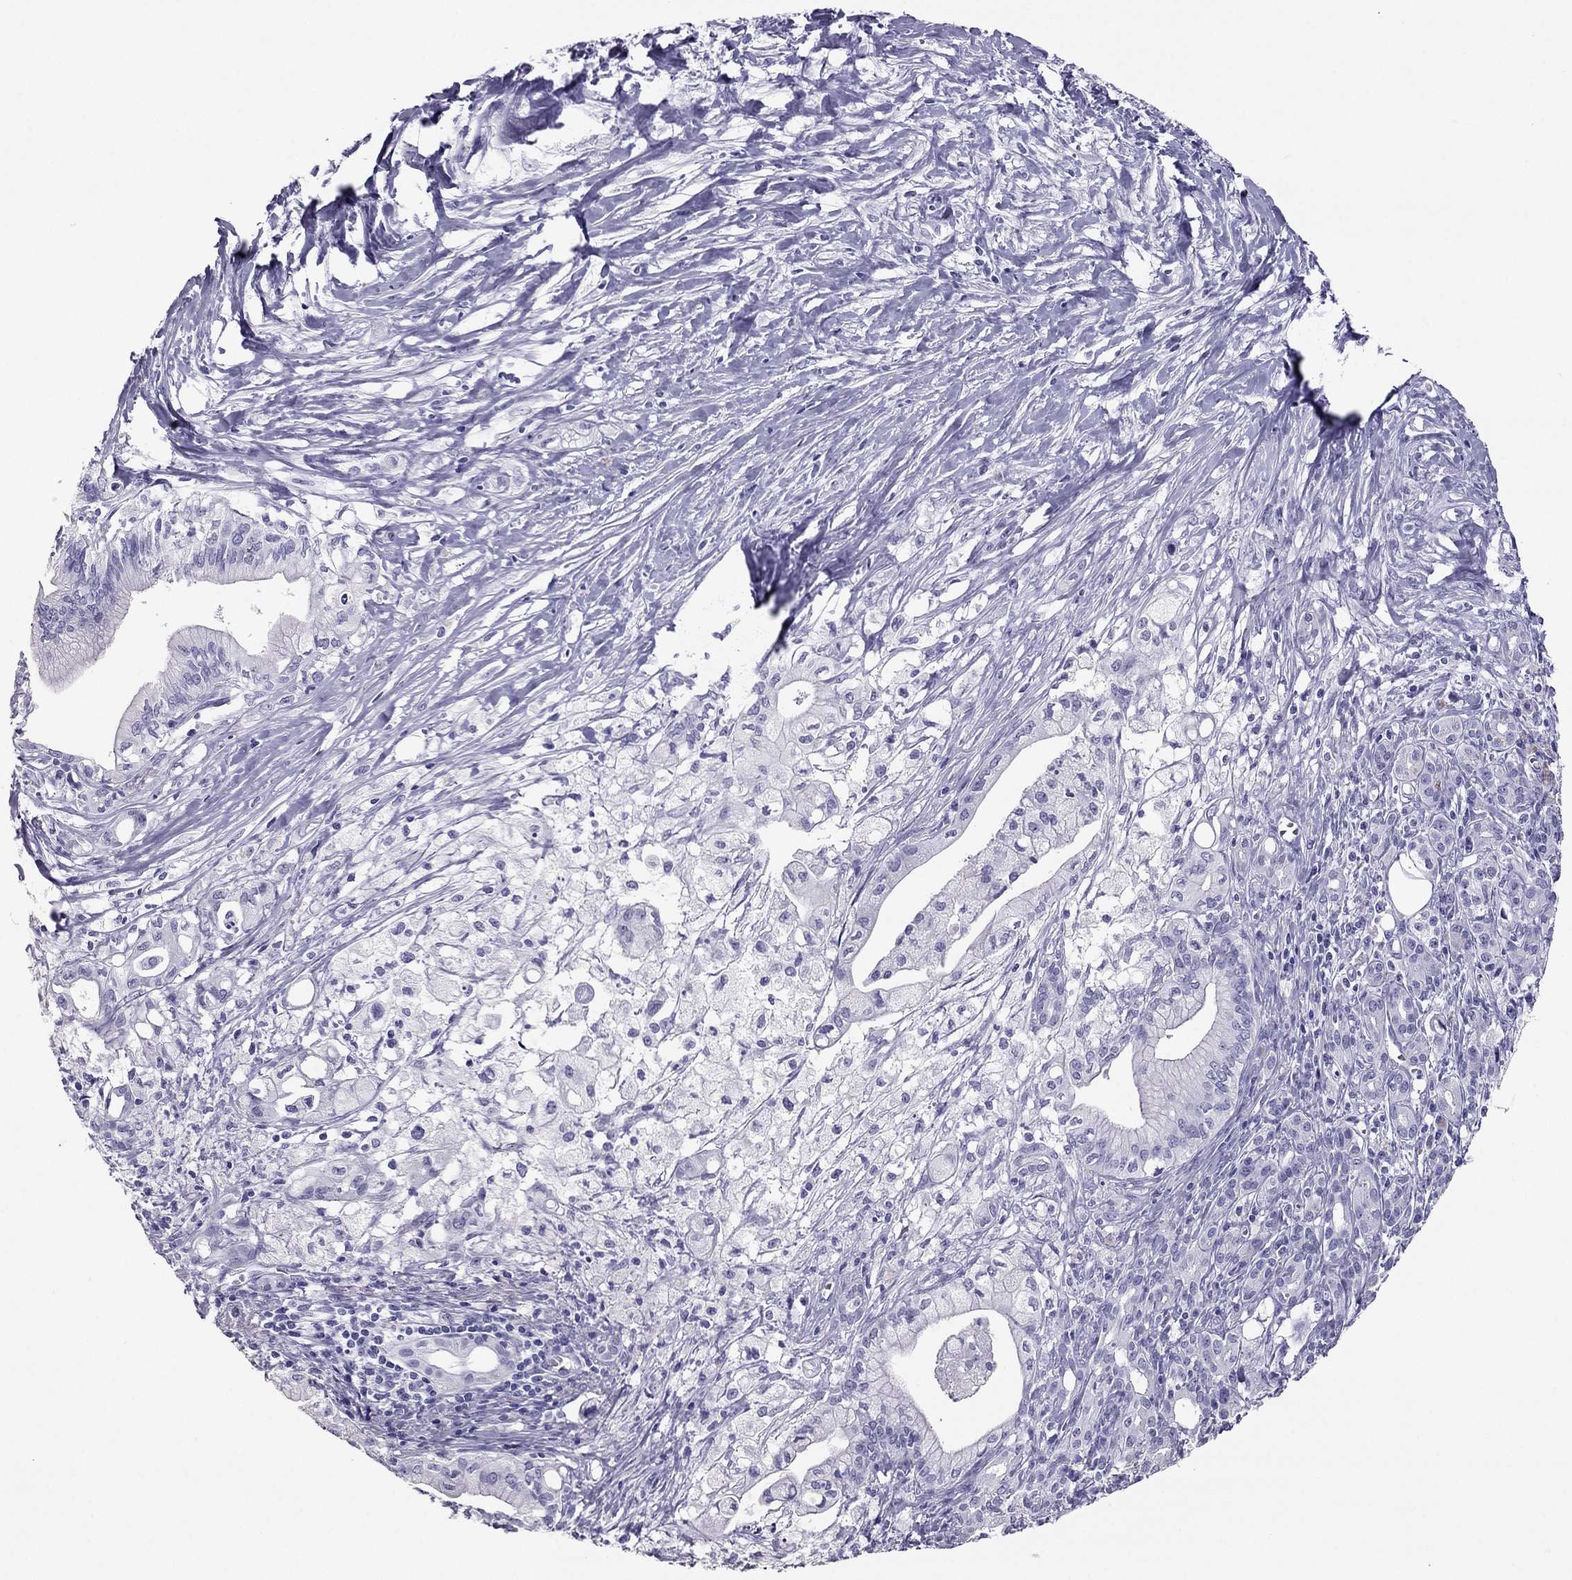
{"staining": {"intensity": "negative", "quantity": "none", "location": "none"}, "tissue": "pancreatic cancer", "cell_type": "Tumor cells", "image_type": "cancer", "snomed": [{"axis": "morphology", "description": "Adenocarcinoma, NOS"}, {"axis": "topography", "description": "Pancreas"}], "caption": "Tumor cells show no significant protein staining in pancreatic cancer.", "gene": "PDE6A", "patient": {"sex": "male", "age": 71}}